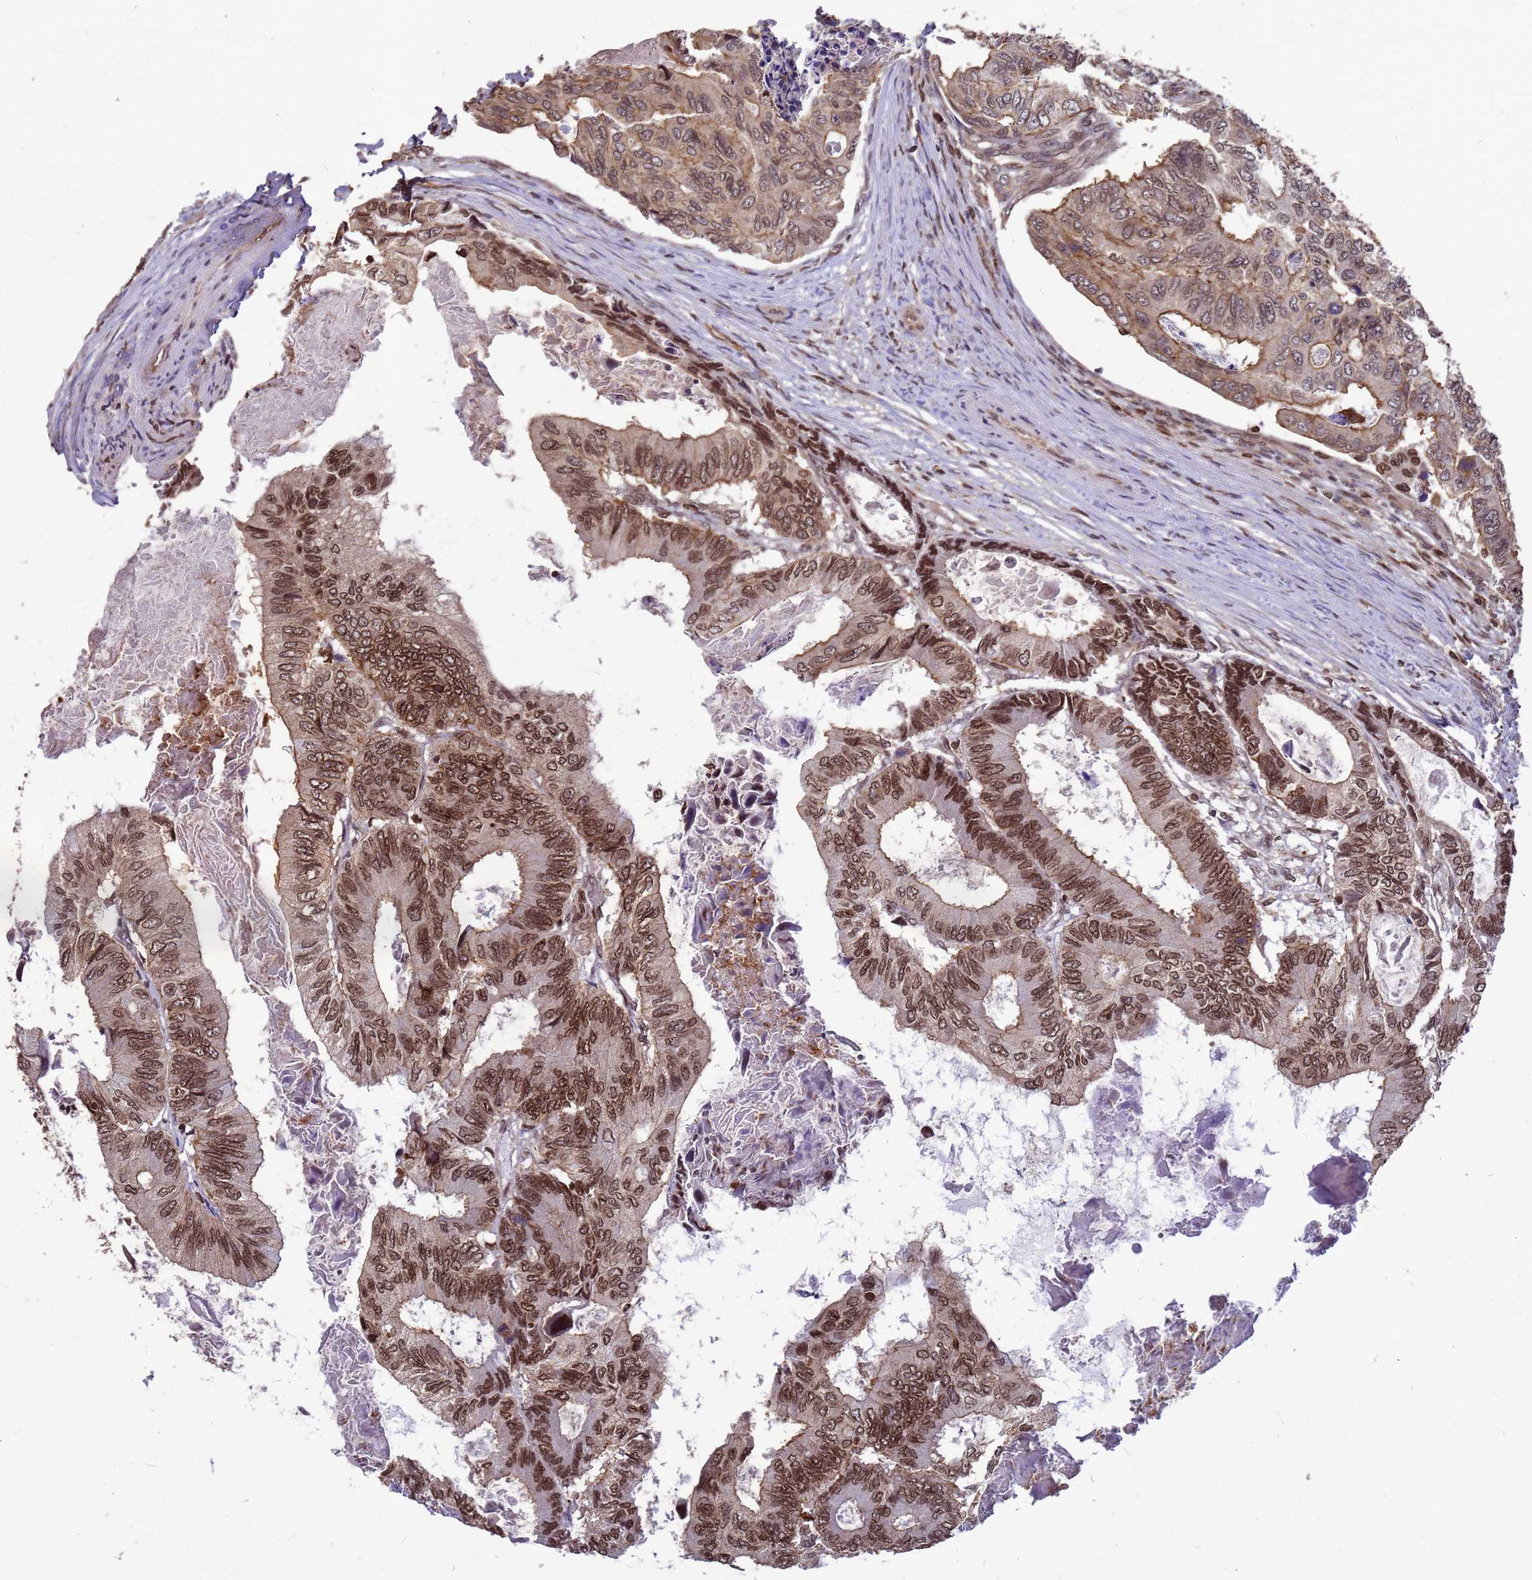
{"staining": {"intensity": "moderate", "quantity": ">75%", "location": "cytoplasmic/membranous,nuclear"}, "tissue": "colorectal cancer", "cell_type": "Tumor cells", "image_type": "cancer", "snomed": [{"axis": "morphology", "description": "Adenocarcinoma, NOS"}, {"axis": "topography", "description": "Colon"}], "caption": "Tumor cells display moderate cytoplasmic/membranous and nuclear staining in approximately >75% of cells in adenocarcinoma (colorectal). The staining was performed using DAB to visualize the protein expression in brown, while the nuclei were stained in blue with hematoxylin (Magnification: 20x).", "gene": "C1orf35", "patient": {"sex": "male", "age": 85}}